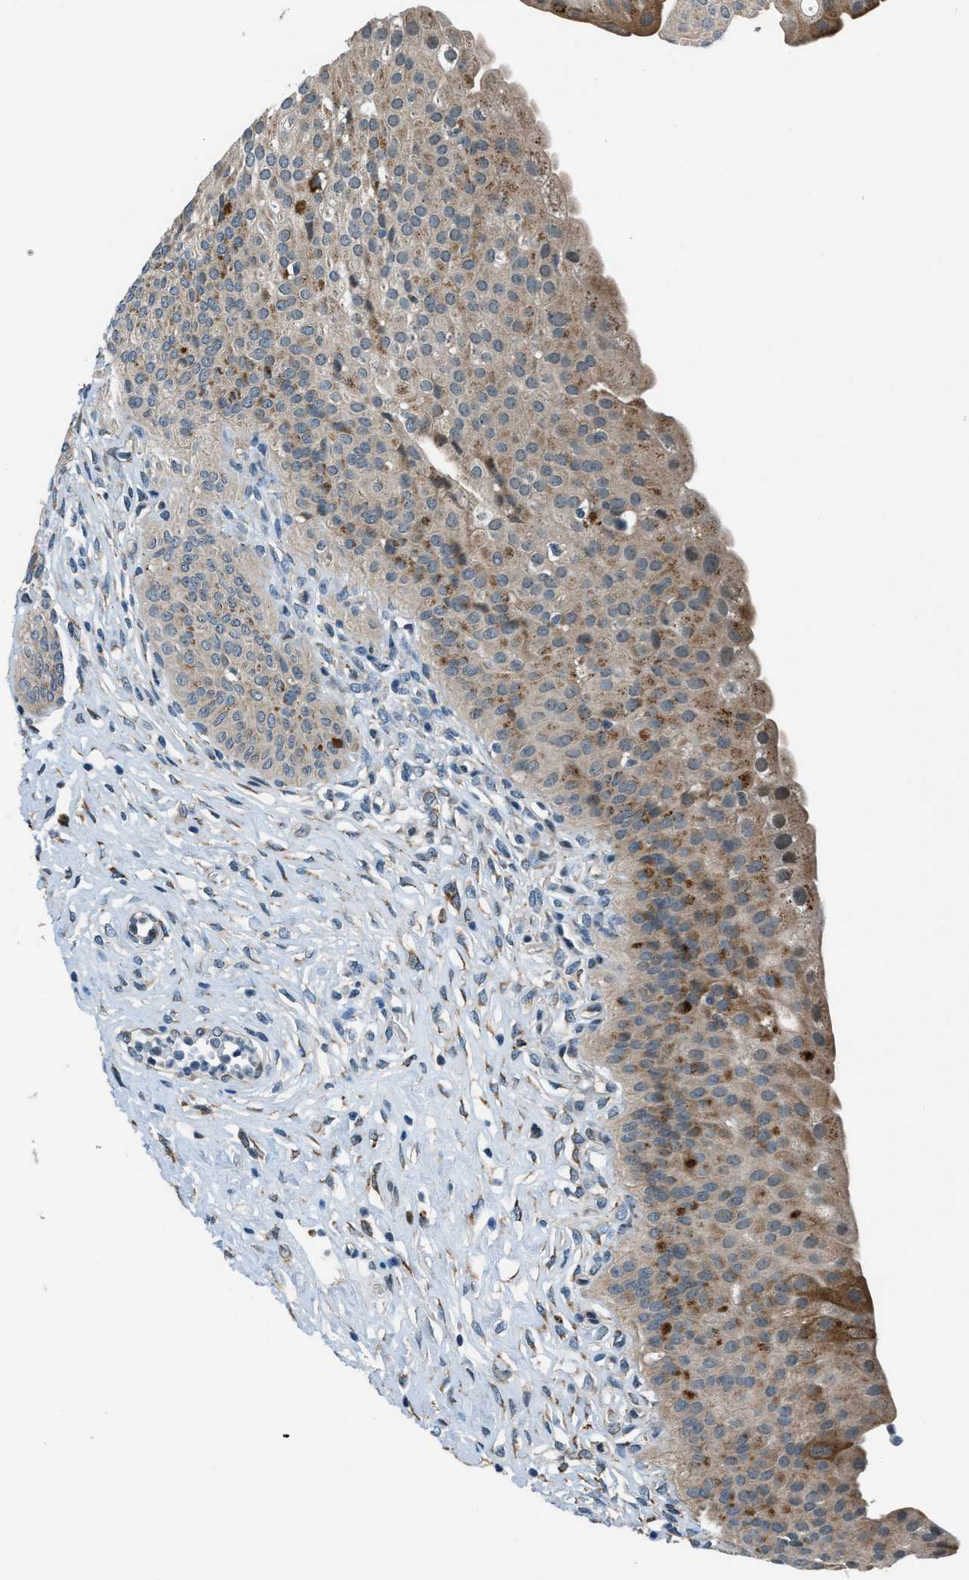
{"staining": {"intensity": "moderate", "quantity": ">75%", "location": "cytoplasmic/membranous"}, "tissue": "urinary bladder", "cell_type": "Urothelial cells", "image_type": "normal", "snomed": [{"axis": "morphology", "description": "Normal tissue, NOS"}, {"axis": "topography", "description": "Urinary bladder"}], "caption": "Urinary bladder stained with a brown dye demonstrates moderate cytoplasmic/membranous positive positivity in about >75% of urothelial cells.", "gene": "GINM1", "patient": {"sex": "male", "age": 46}}